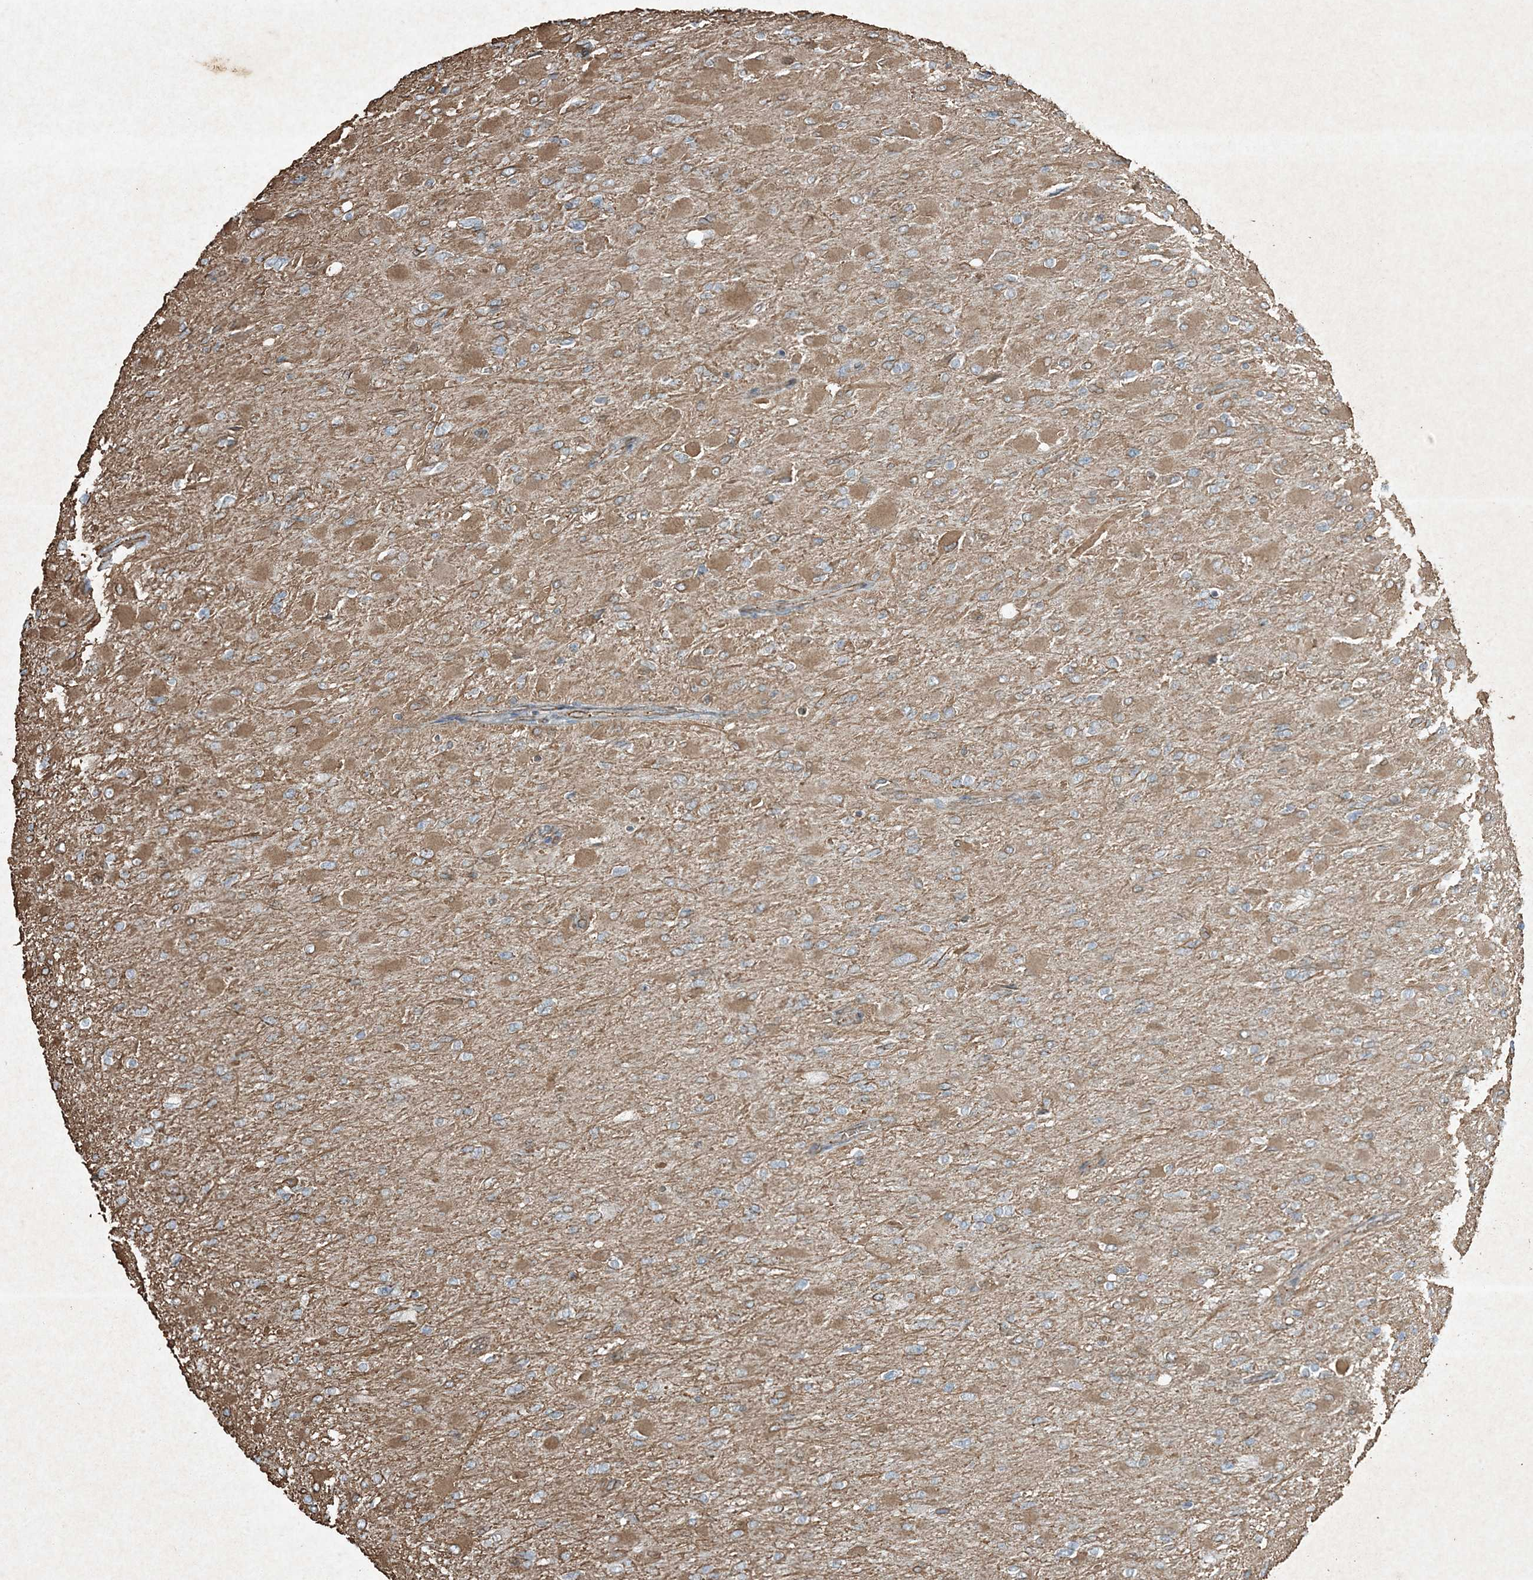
{"staining": {"intensity": "moderate", "quantity": "<25%", "location": "cytoplasmic/membranous"}, "tissue": "glioma", "cell_type": "Tumor cells", "image_type": "cancer", "snomed": [{"axis": "morphology", "description": "Glioma, malignant, High grade"}, {"axis": "topography", "description": "Cerebral cortex"}], "caption": "Human high-grade glioma (malignant) stained for a protein (brown) exhibits moderate cytoplasmic/membranous positive positivity in about <25% of tumor cells.", "gene": "RYK", "patient": {"sex": "female", "age": 36}}